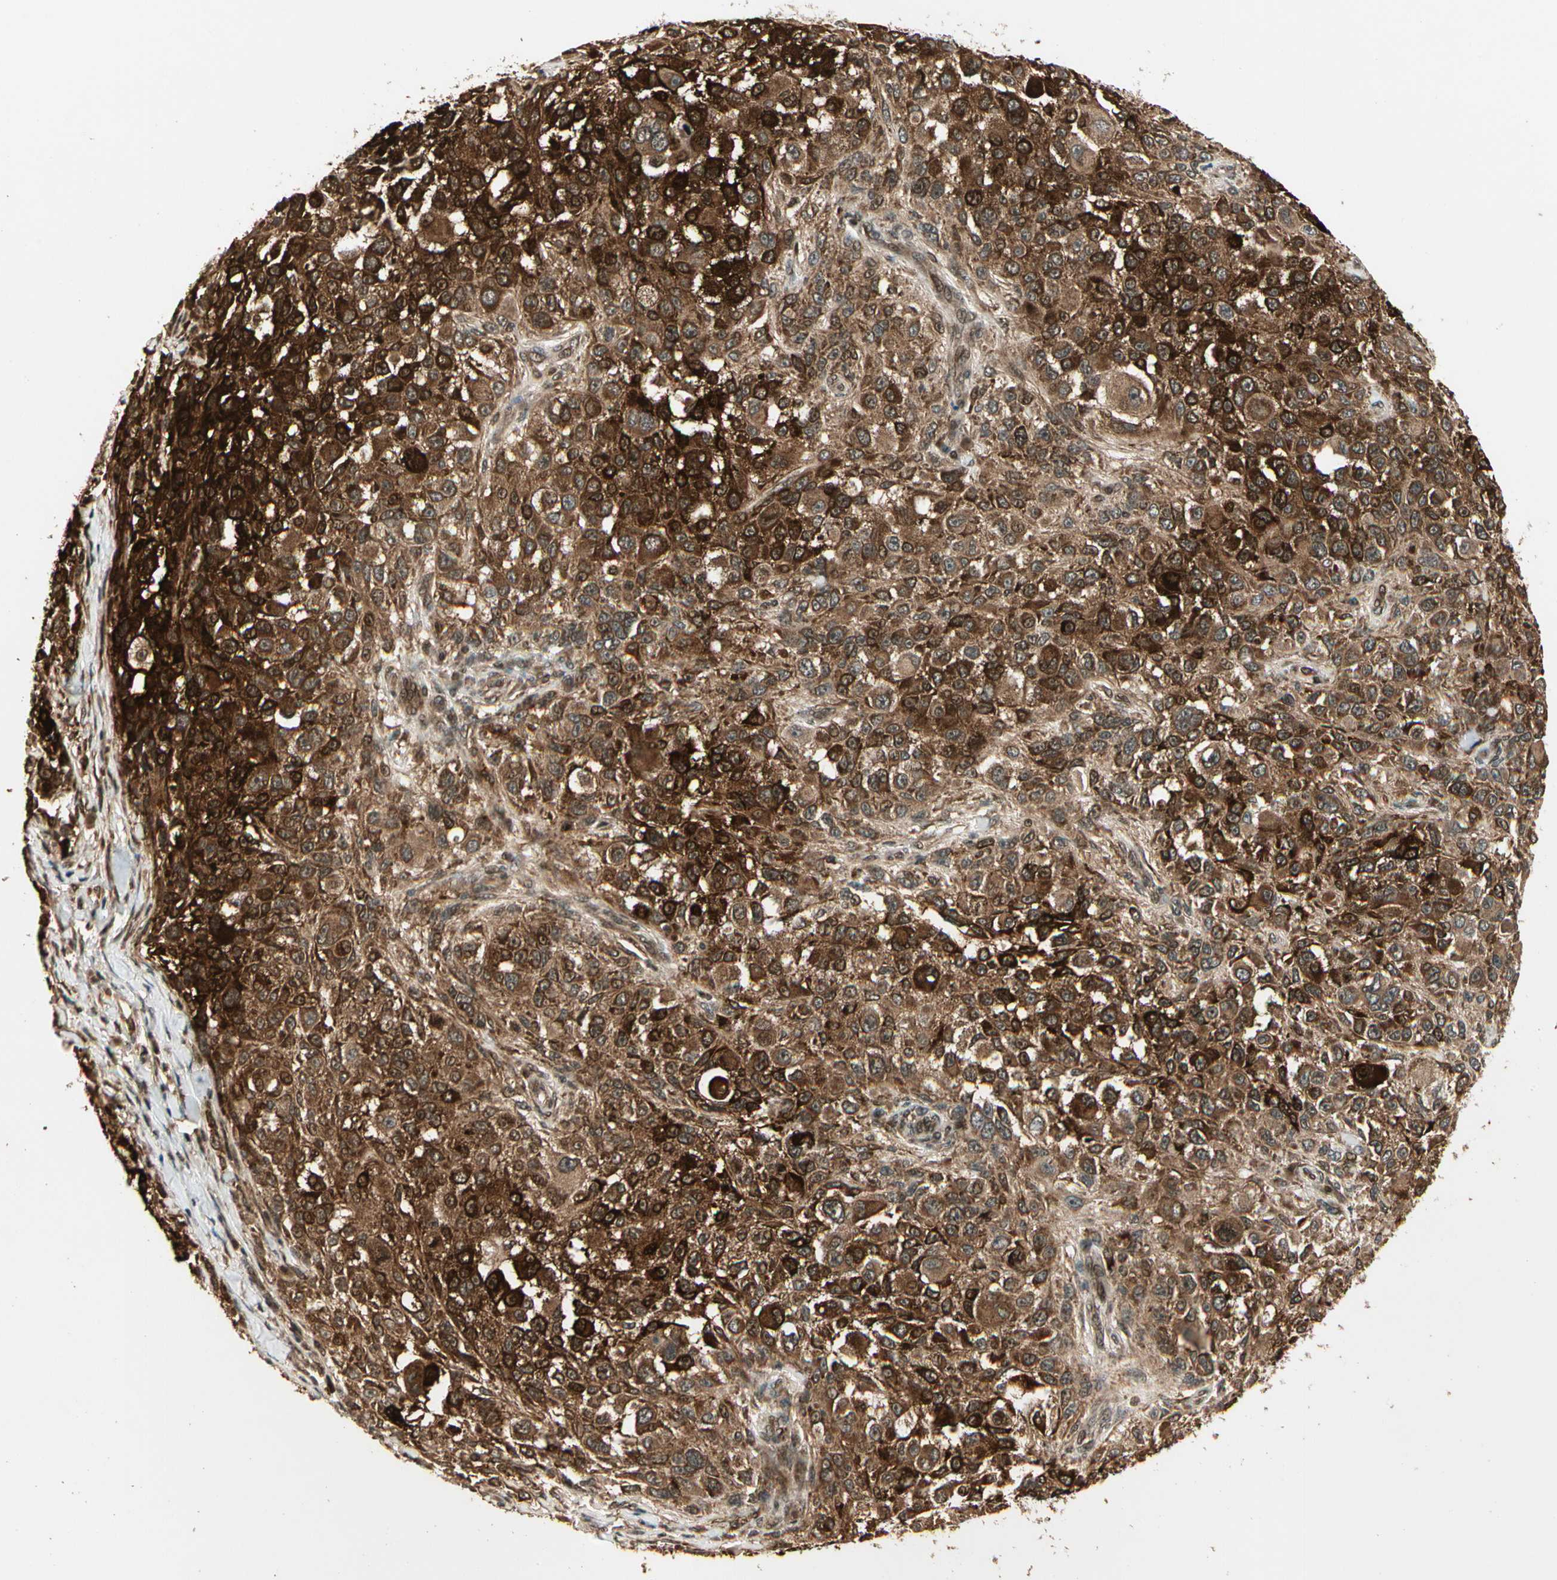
{"staining": {"intensity": "strong", "quantity": ">75%", "location": "cytoplasmic/membranous"}, "tissue": "melanoma", "cell_type": "Tumor cells", "image_type": "cancer", "snomed": [{"axis": "morphology", "description": "Necrosis, NOS"}, {"axis": "morphology", "description": "Malignant melanoma, NOS"}, {"axis": "topography", "description": "Skin"}], "caption": "Strong cytoplasmic/membranous expression for a protein is identified in approximately >75% of tumor cells of malignant melanoma using immunohistochemistry (IHC).", "gene": "GLUL", "patient": {"sex": "female", "age": 87}}